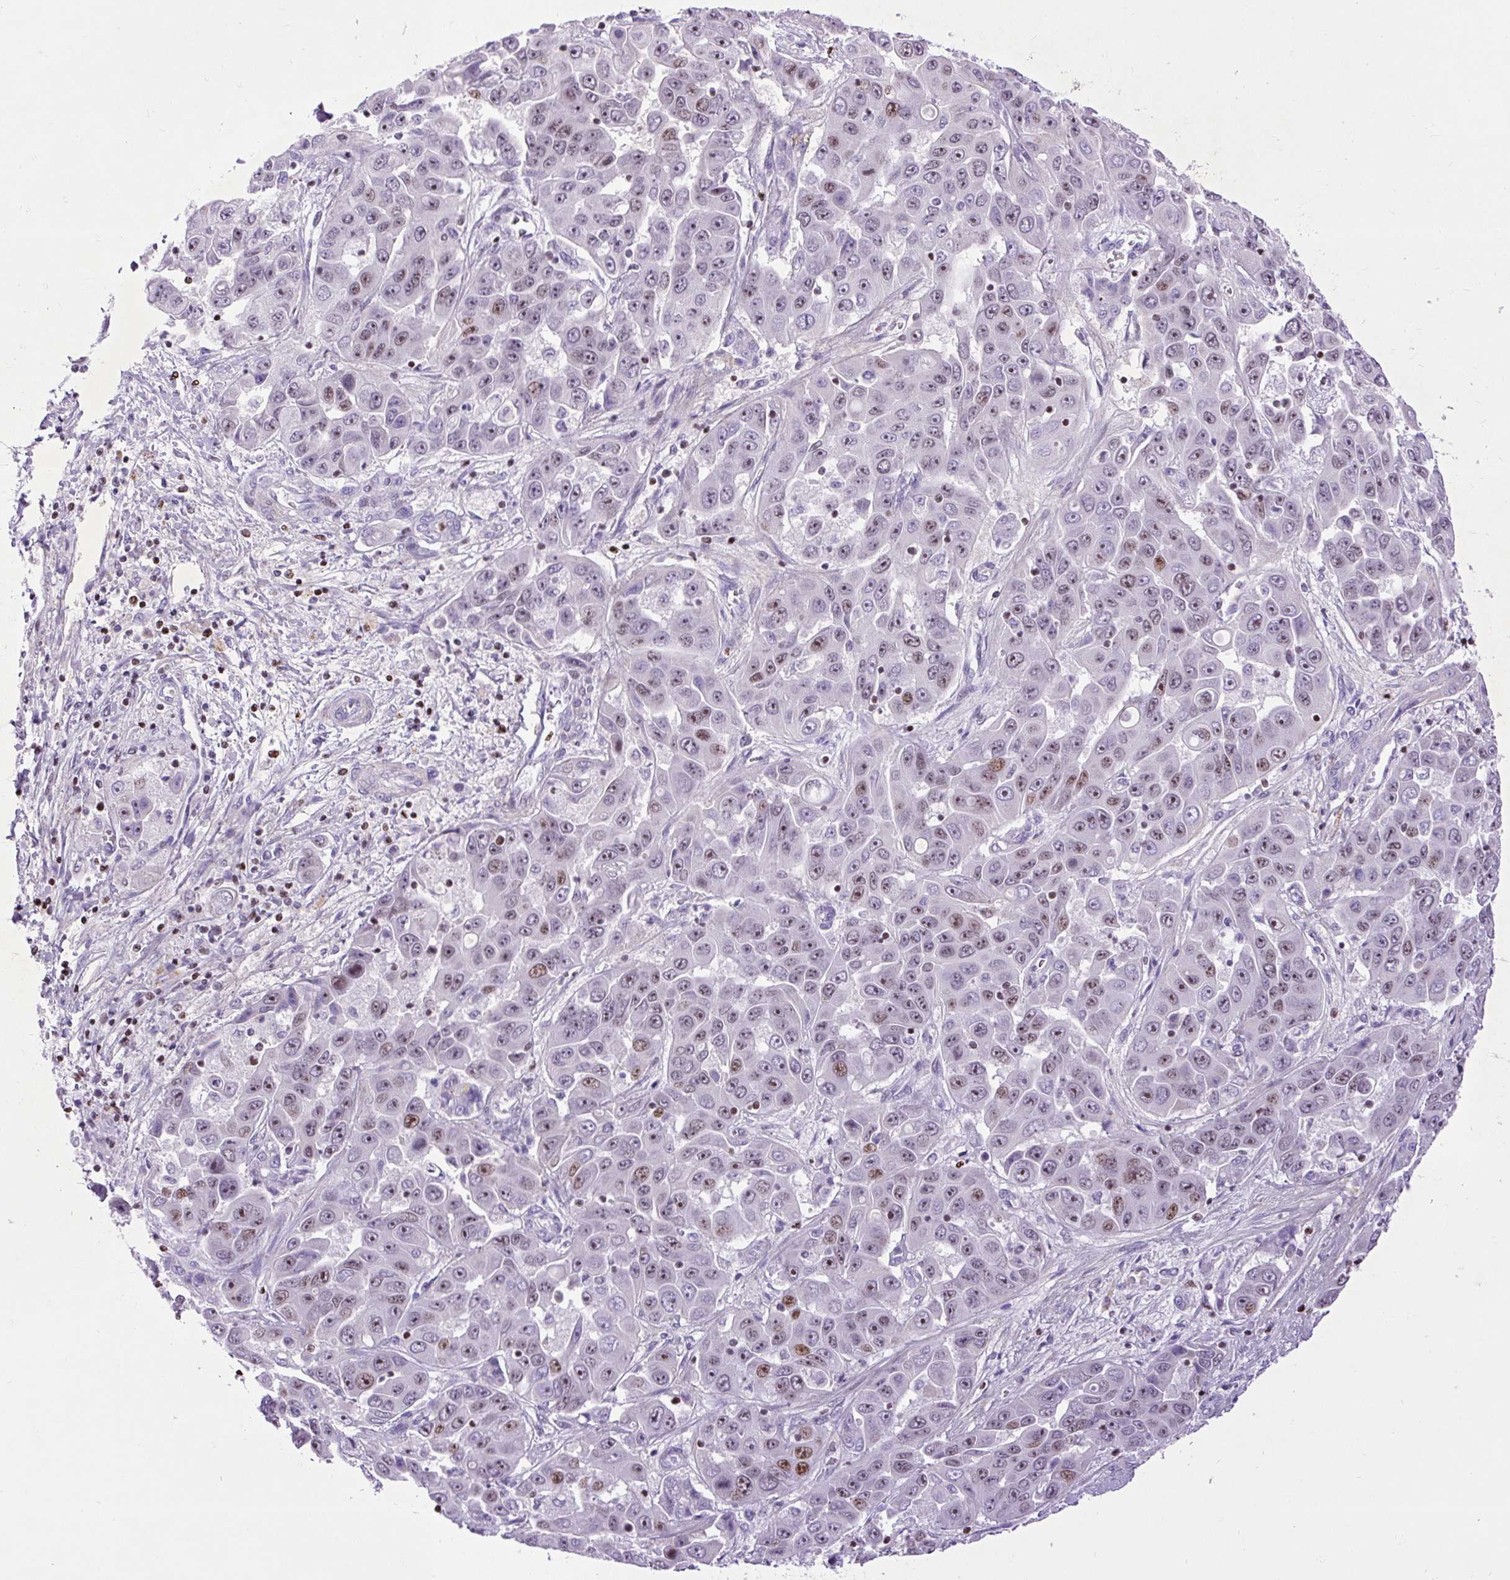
{"staining": {"intensity": "weak", "quantity": ">75%", "location": "nuclear"}, "tissue": "liver cancer", "cell_type": "Tumor cells", "image_type": "cancer", "snomed": [{"axis": "morphology", "description": "Cholangiocarcinoma"}, {"axis": "topography", "description": "Liver"}], "caption": "Liver cancer stained with IHC demonstrates weak nuclear staining in about >75% of tumor cells.", "gene": "SPC24", "patient": {"sex": "female", "age": 52}}